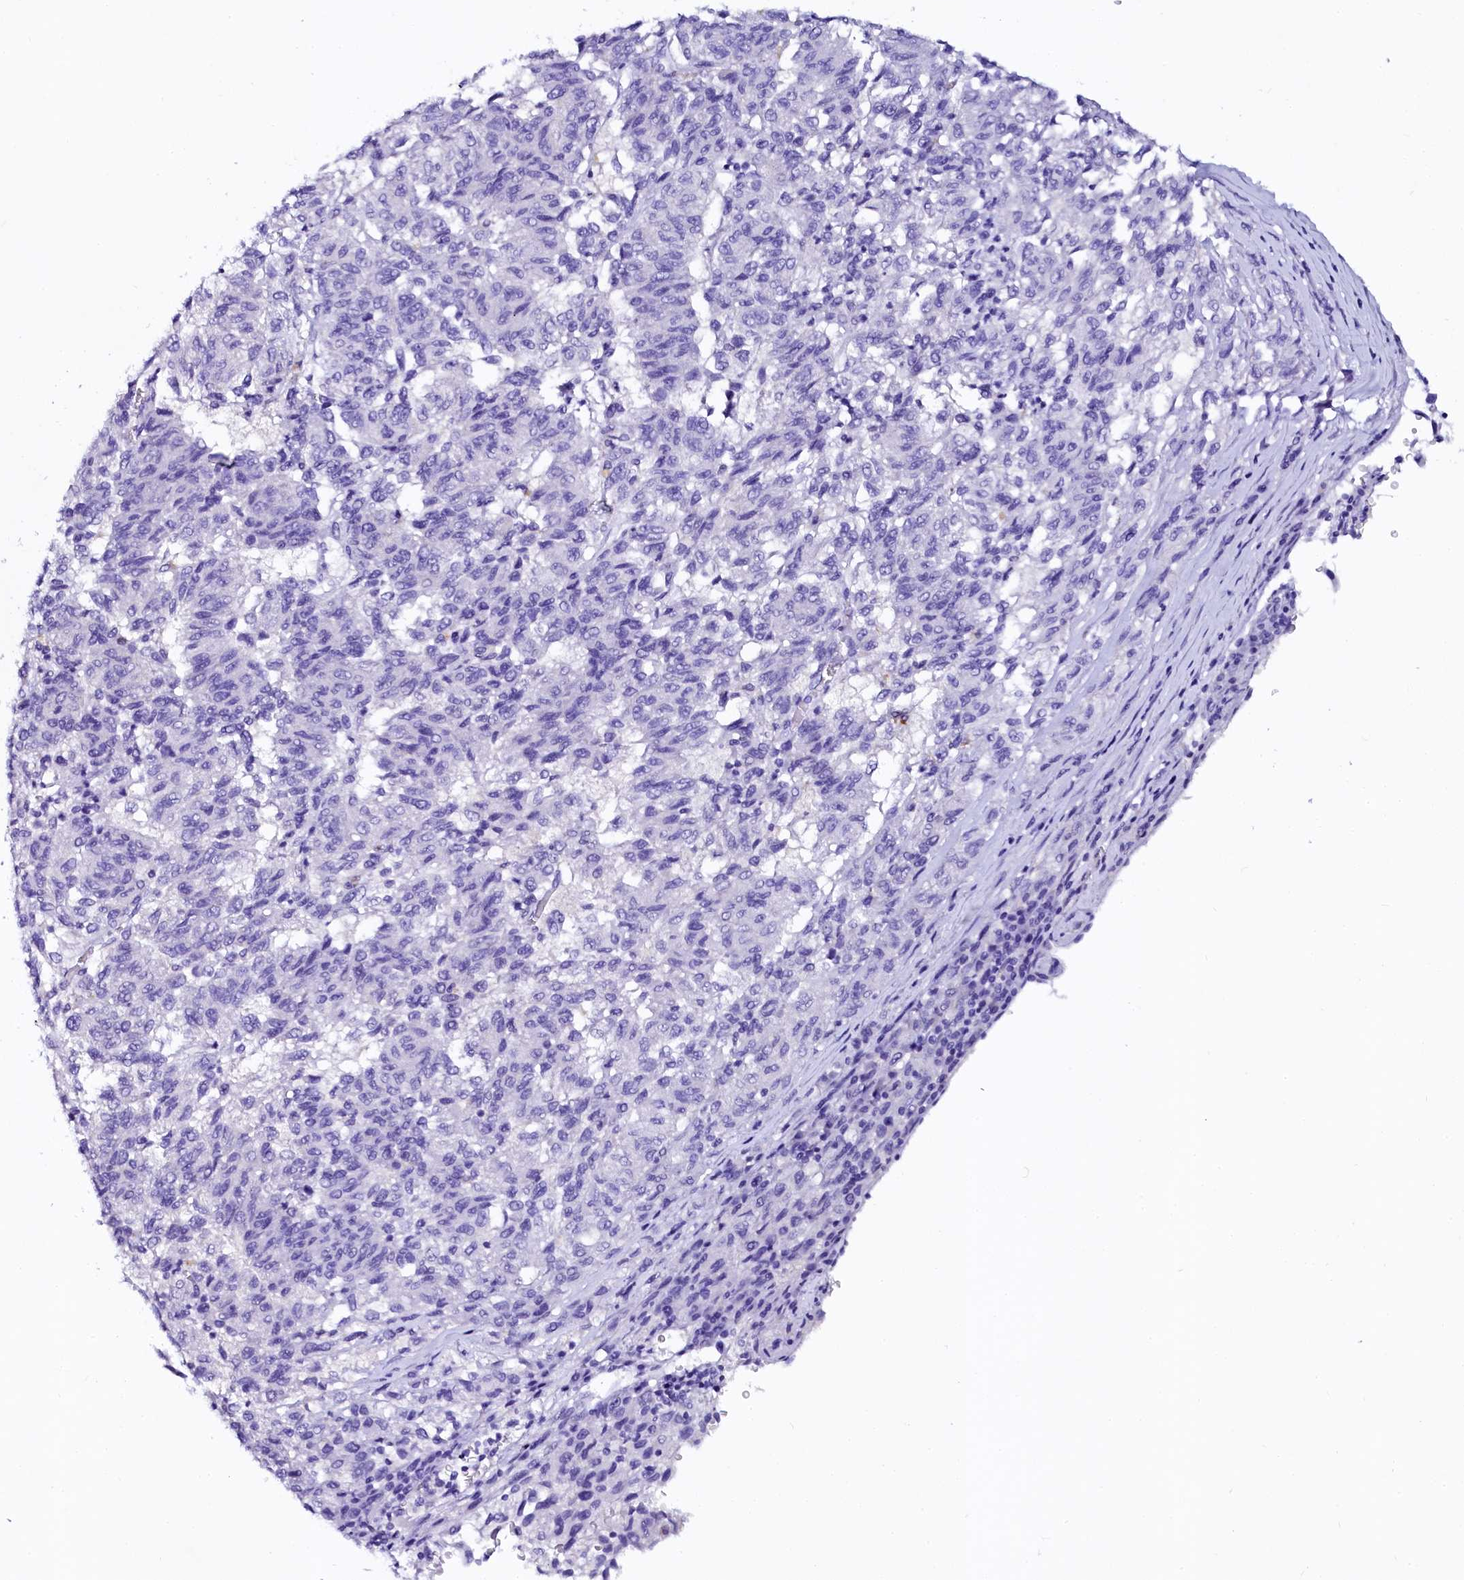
{"staining": {"intensity": "negative", "quantity": "none", "location": "none"}, "tissue": "melanoma", "cell_type": "Tumor cells", "image_type": "cancer", "snomed": [{"axis": "morphology", "description": "Malignant melanoma, Metastatic site"}, {"axis": "topography", "description": "Lung"}], "caption": "There is no significant staining in tumor cells of malignant melanoma (metastatic site). (Brightfield microscopy of DAB (3,3'-diaminobenzidine) immunohistochemistry (IHC) at high magnification).", "gene": "SORD", "patient": {"sex": "male", "age": 64}}